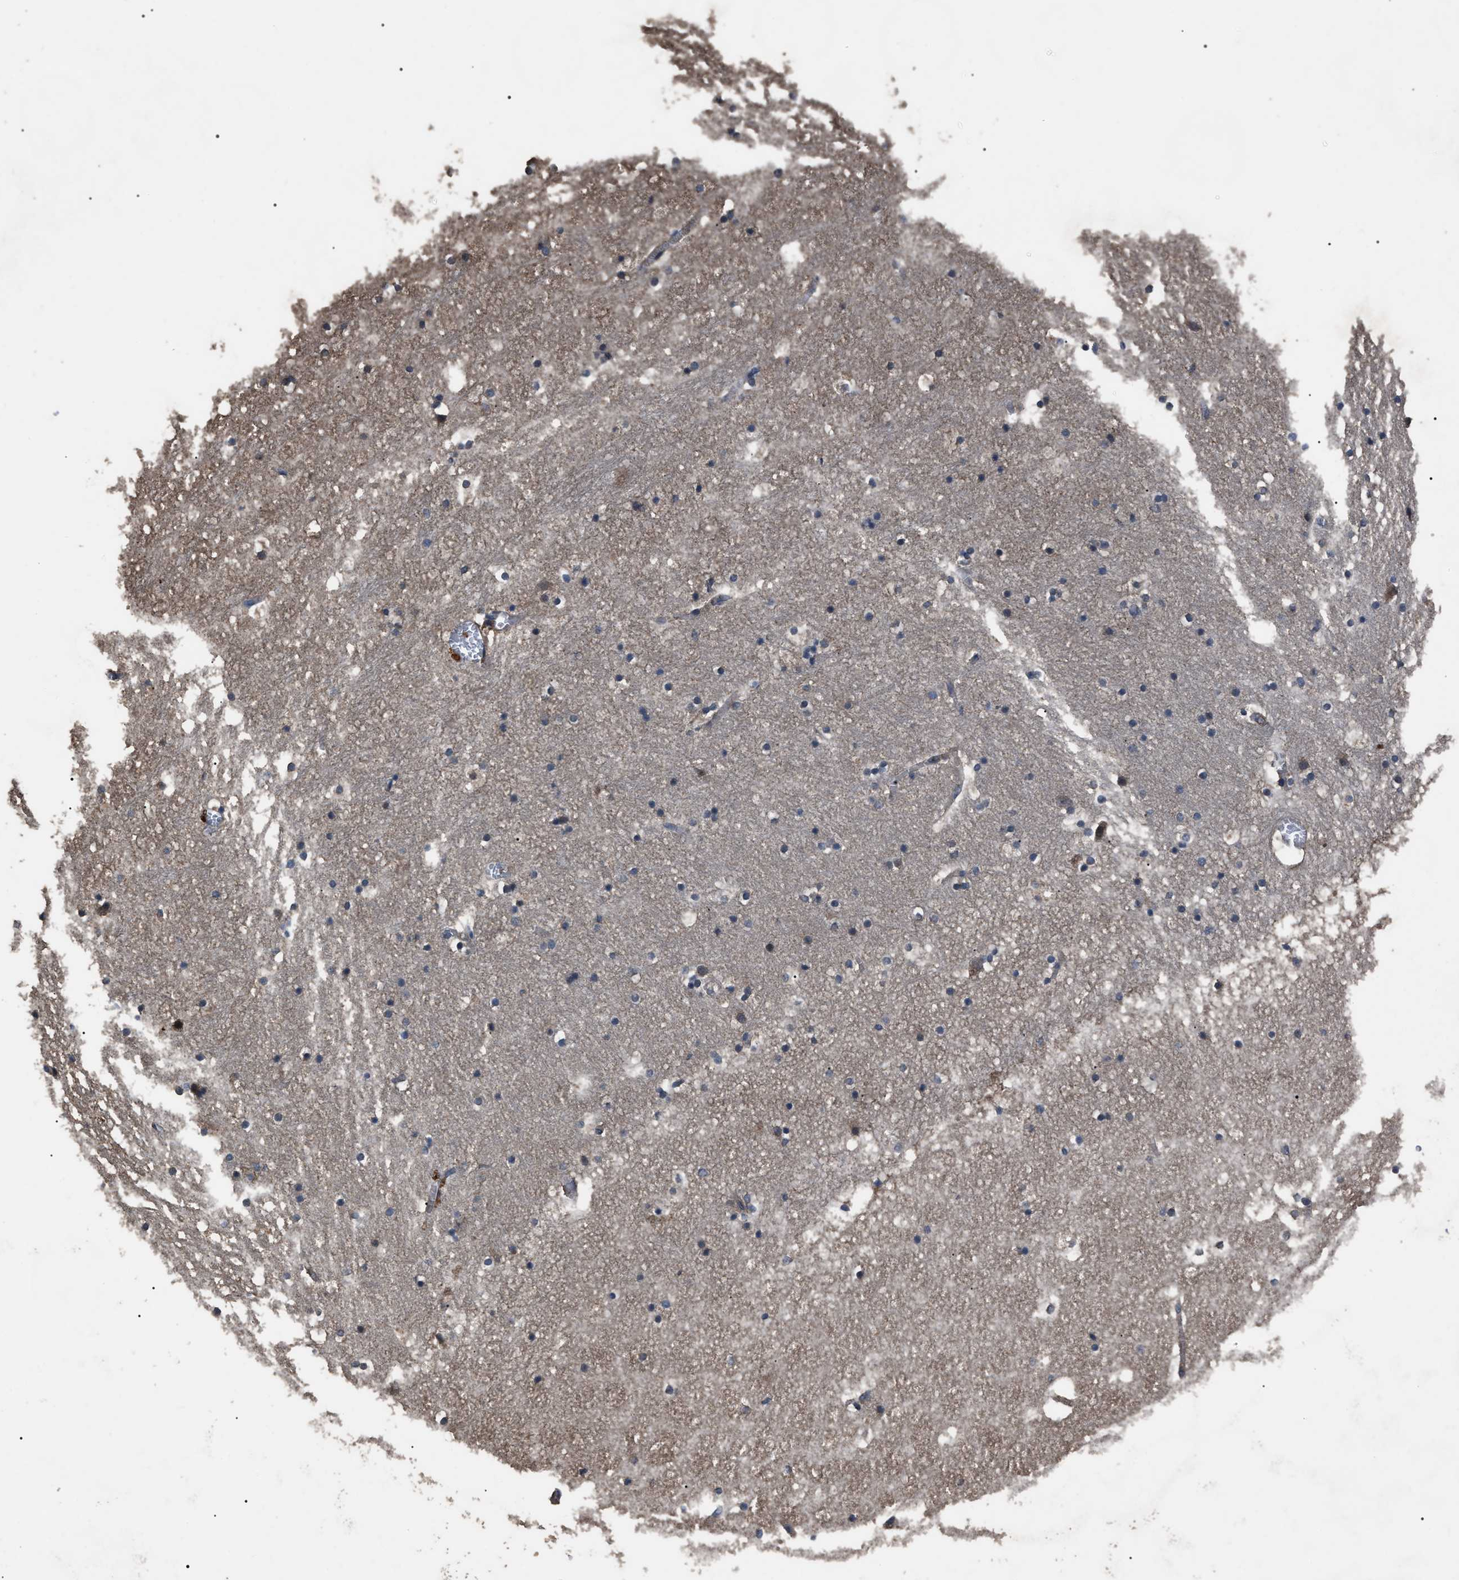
{"staining": {"intensity": "weak", "quantity": "<25%", "location": "cytoplasmic/membranous"}, "tissue": "hippocampus", "cell_type": "Glial cells", "image_type": "normal", "snomed": [{"axis": "morphology", "description": "Normal tissue, NOS"}, {"axis": "topography", "description": "Hippocampus"}], "caption": "Immunohistochemistry (IHC) photomicrograph of normal human hippocampus stained for a protein (brown), which displays no expression in glial cells.", "gene": "RNF216", "patient": {"sex": "male", "age": 45}}